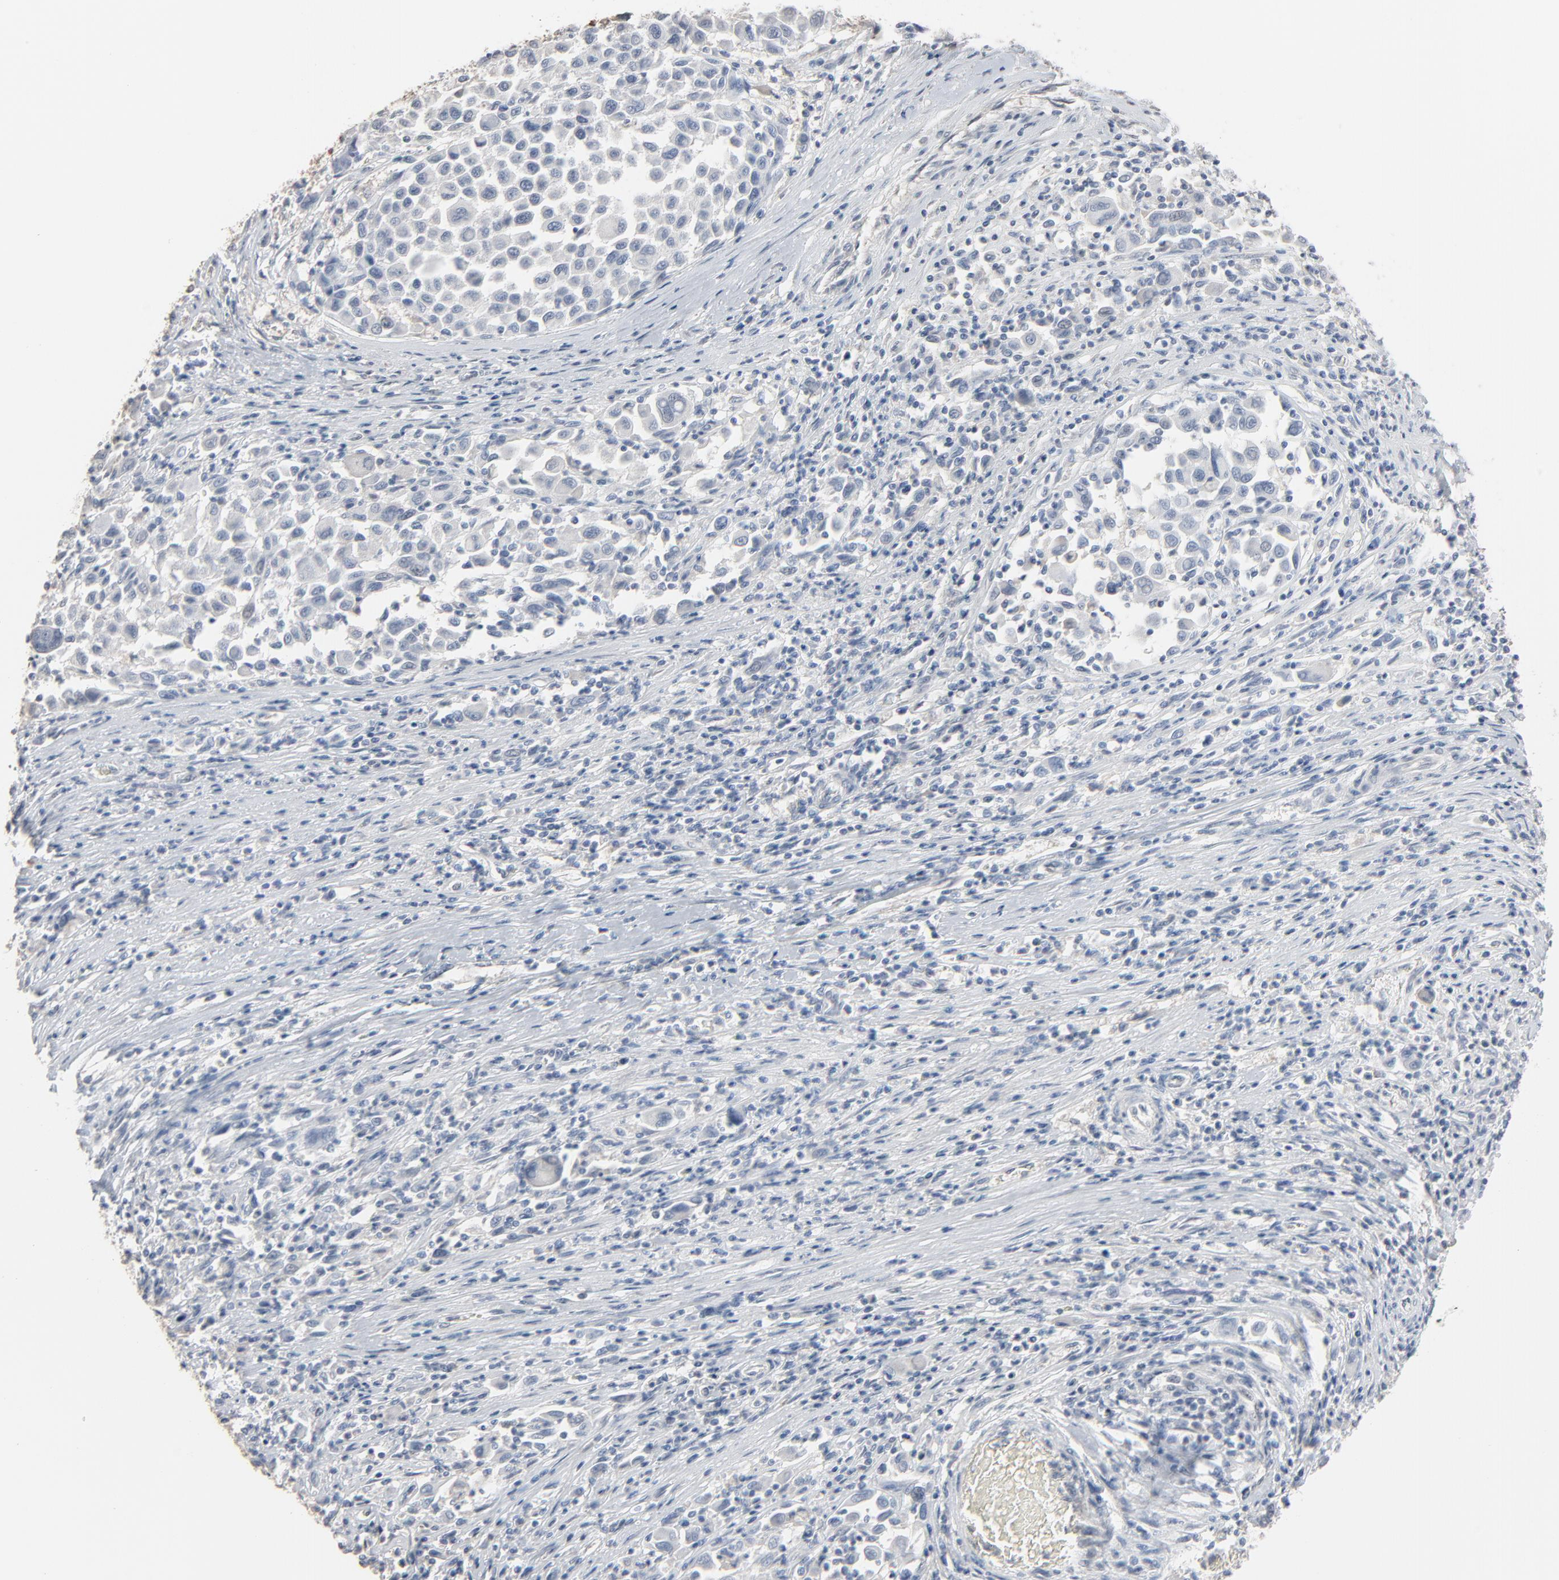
{"staining": {"intensity": "negative", "quantity": "none", "location": "none"}, "tissue": "melanoma", "cell_type": "Tumor cells", "image_type": "cancer", "snomed": [{"axis": "morphology", "description": "Malignant melanoma, Metastatic site"}, {"axis": "topography", "description": "Lymph node"}], "caption": "A photomicrograph of melanoma stained for a protein reveals no brown staining in tumor cells. (Brightfield microscopy of DAB (3,3'-diaminobenzidine) immunohistochemistry (IHC) at high magnification).", "gene": "CCT5", "patient": {"sex": "male", "age": 61}}